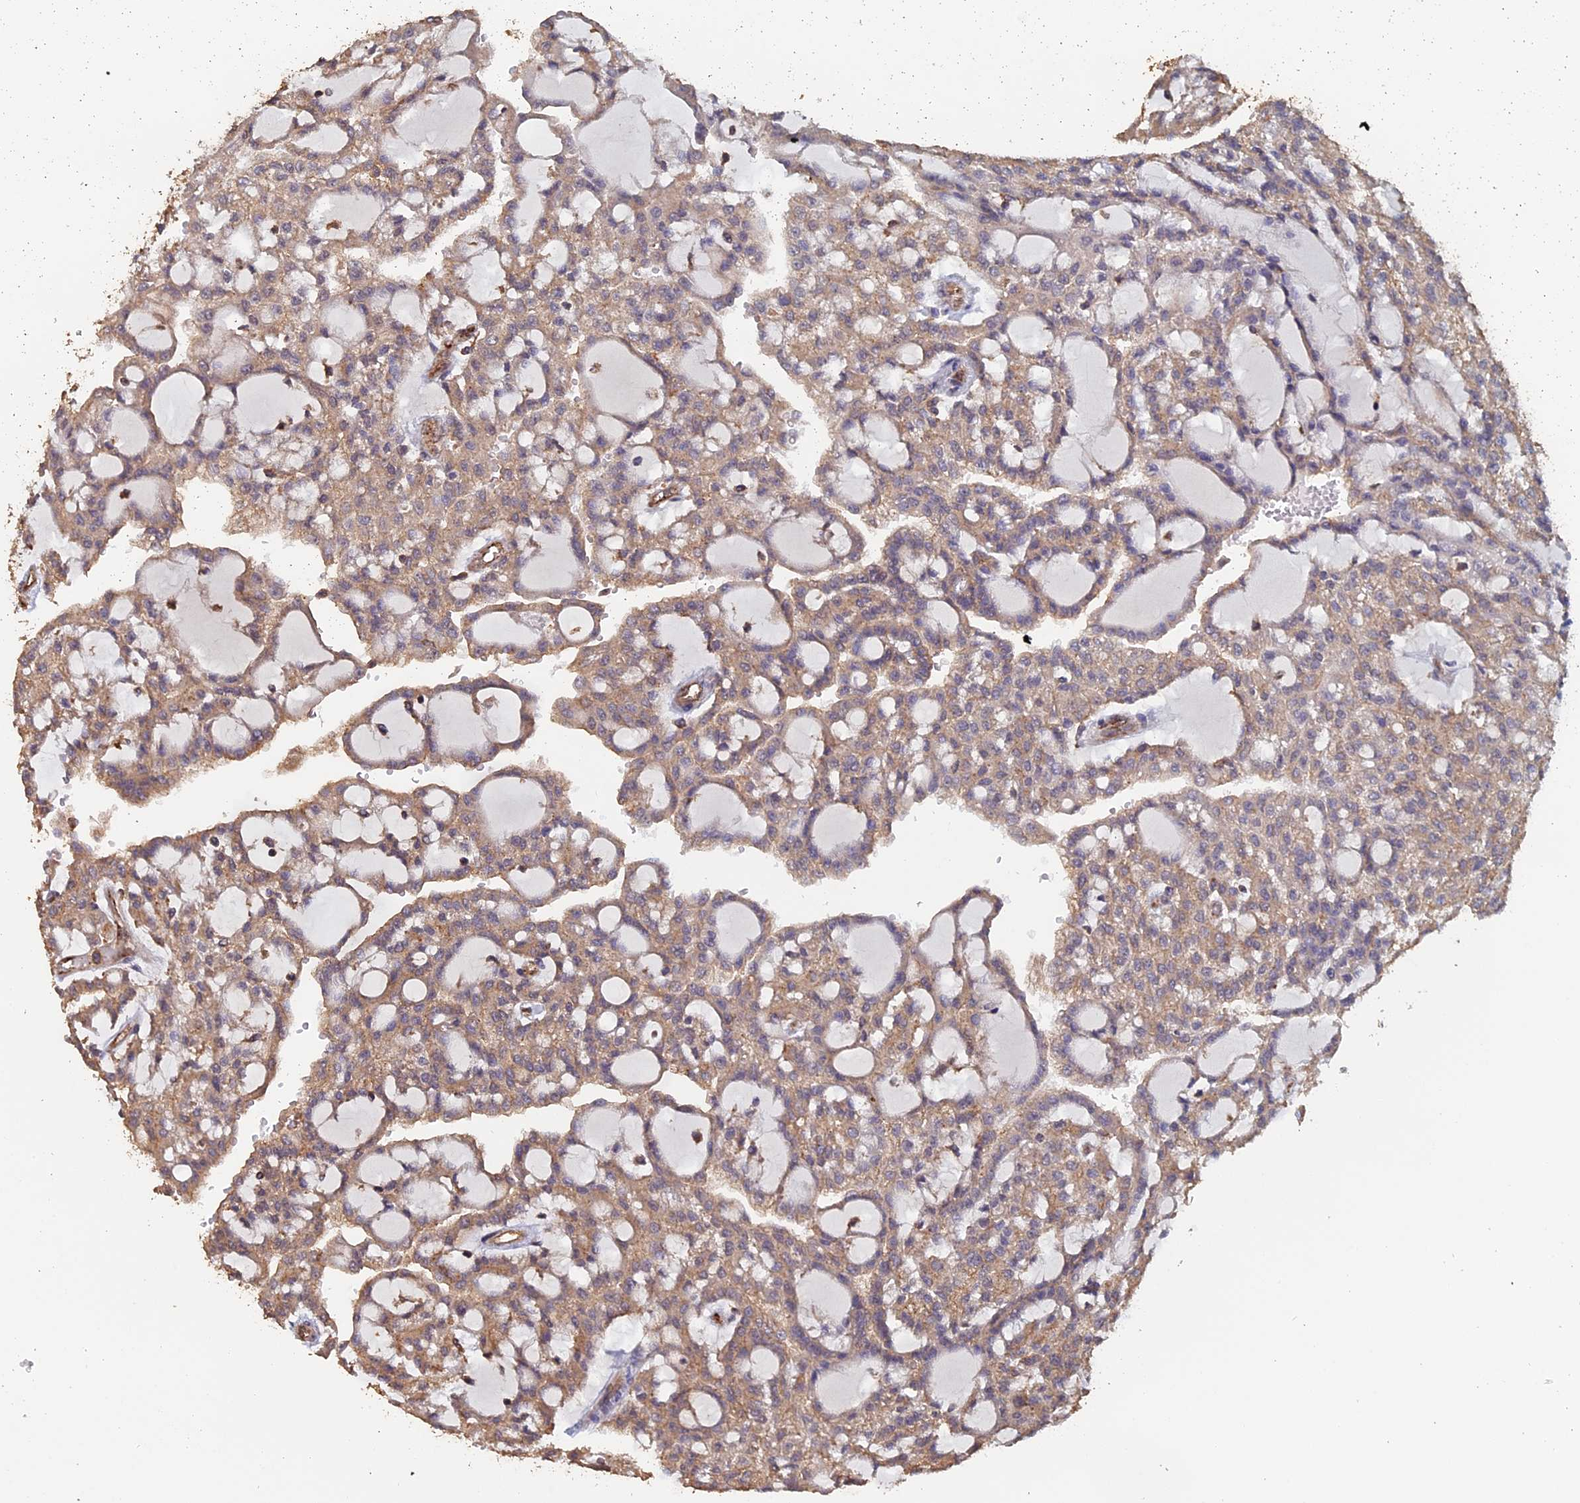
{"staining": {"intensity": "moderate", "quantity": "25%-75%", "location": "cytoplasmic/membranous"}, "tissue": "renal cancer", "cell_type": "Tumor cells", "image_type": "cancer", "snomed": [{"axis": "morphology", "description": "Adenocarcinoma, NOS"}, {"axis": "topography", "description": "Kidney"}], "caption": "An immunohistochemistry (IHC) image of neoplastic tissue is shown. Protein staining in brown labels moderate cytoplasmic/membranous positivity in adenocarcinoma (renal) within tumor cells. The staining is performed using DAB (3,3'-diaminobenzidine) brown chromogen to label protein expression. The nuclei are counter-stained blue using hematoxylin.", "gene": "PIGQ", "patient": {"sex": "male", "age": 63}}